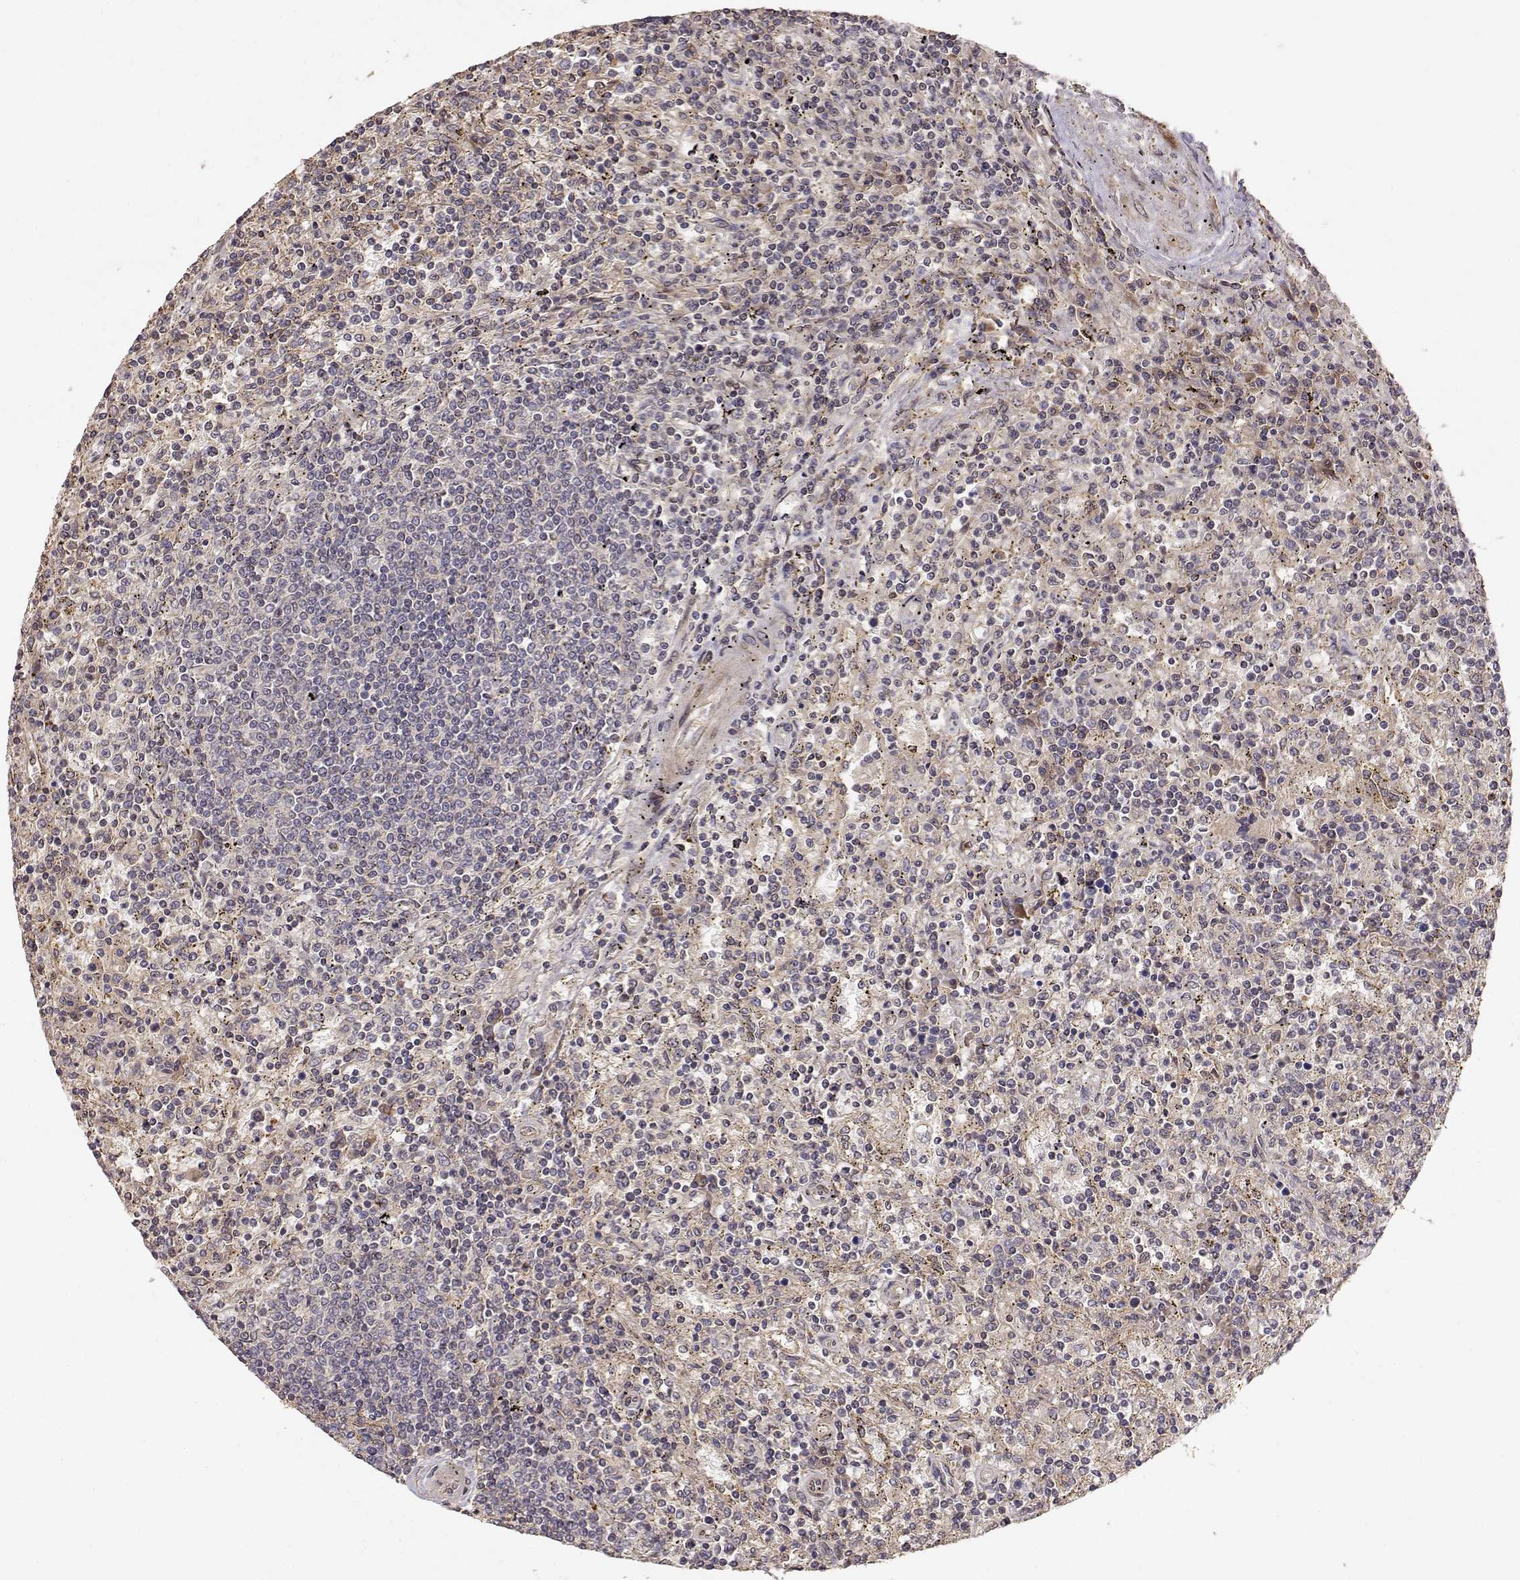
{"staining": {"intensity": "weak", "quantity": ">75%", "location": "cytoplasmic/membranous"}, "tissue": "lymphoma", "cell_type": "Tumor cells", "image_type": "cancer", "snomed": [{"axis": "morphology", "description": "Malignant lymphoma, non-Hodgkin's type, Low grade"}, {"axis": "topography", "description": "Spleen"}], "caption": "Protein staining exhibits weak cytoplasmic/membranous positivity in approximately >75% of tumor cells in lymphoma.", "gene": "PICK1", "patient": {"sex": "male", "age": 62}}